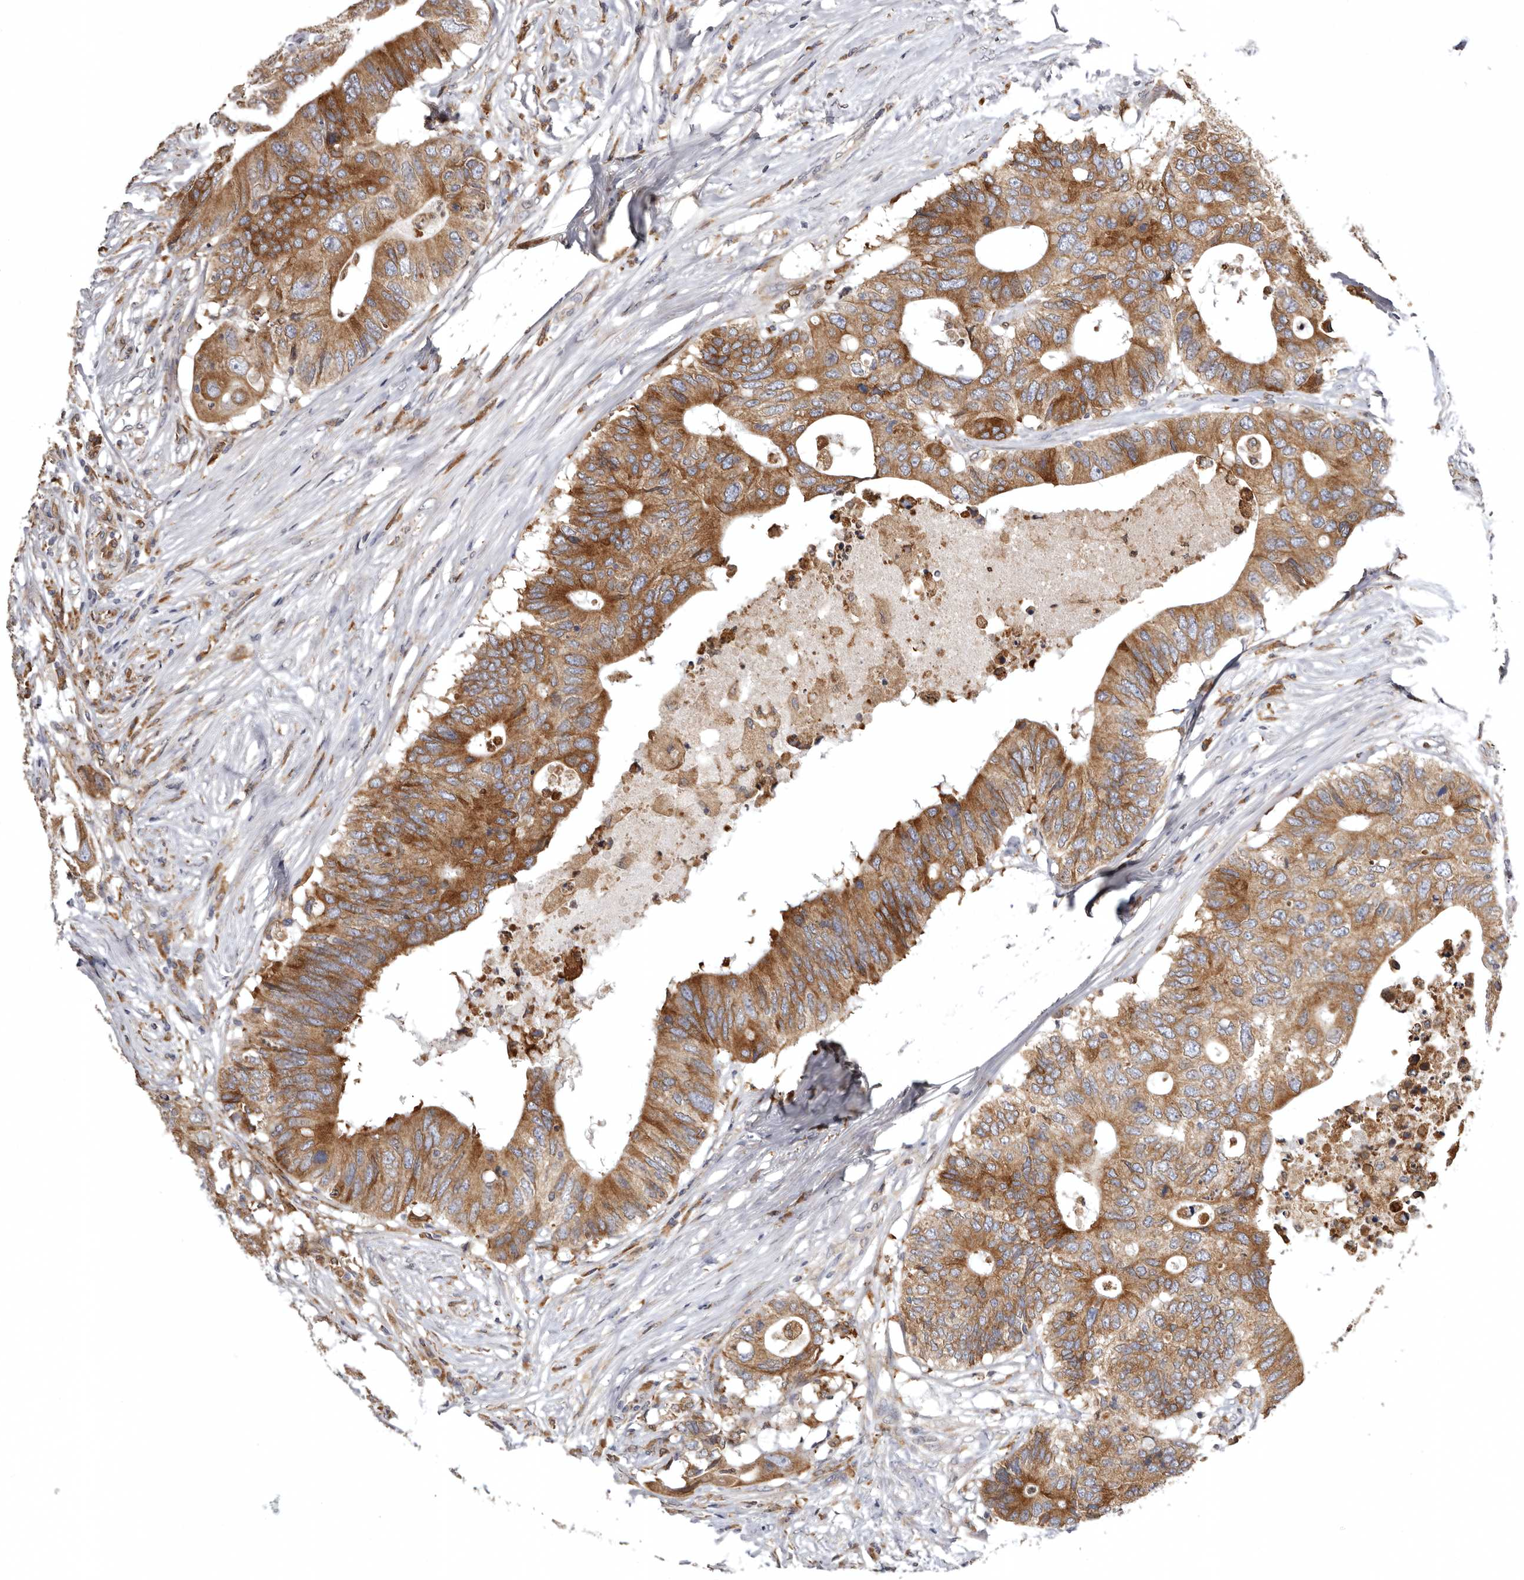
{"staining": {"intensity": "moderate", "quantity": ">75%", "location": "cytoplasmic/membranous"}, "tissue": "colorectal cancer", "cell_type": "Tumor cells", "image_type": "cancer", "snomed": [{"axis": "morphology", "description": "Adenocarcinoma, NOS"}, {"axis": "topography", "description": "Colon"}], "caption": "The image shows immunohistochemical staining of colorectal cancer. There is moderate cytoplasmic/membranous staining is appreciated in about >75% of tumor cells.", "gene": "INKA2", "patient": {"sex": "male", "age": 71}}